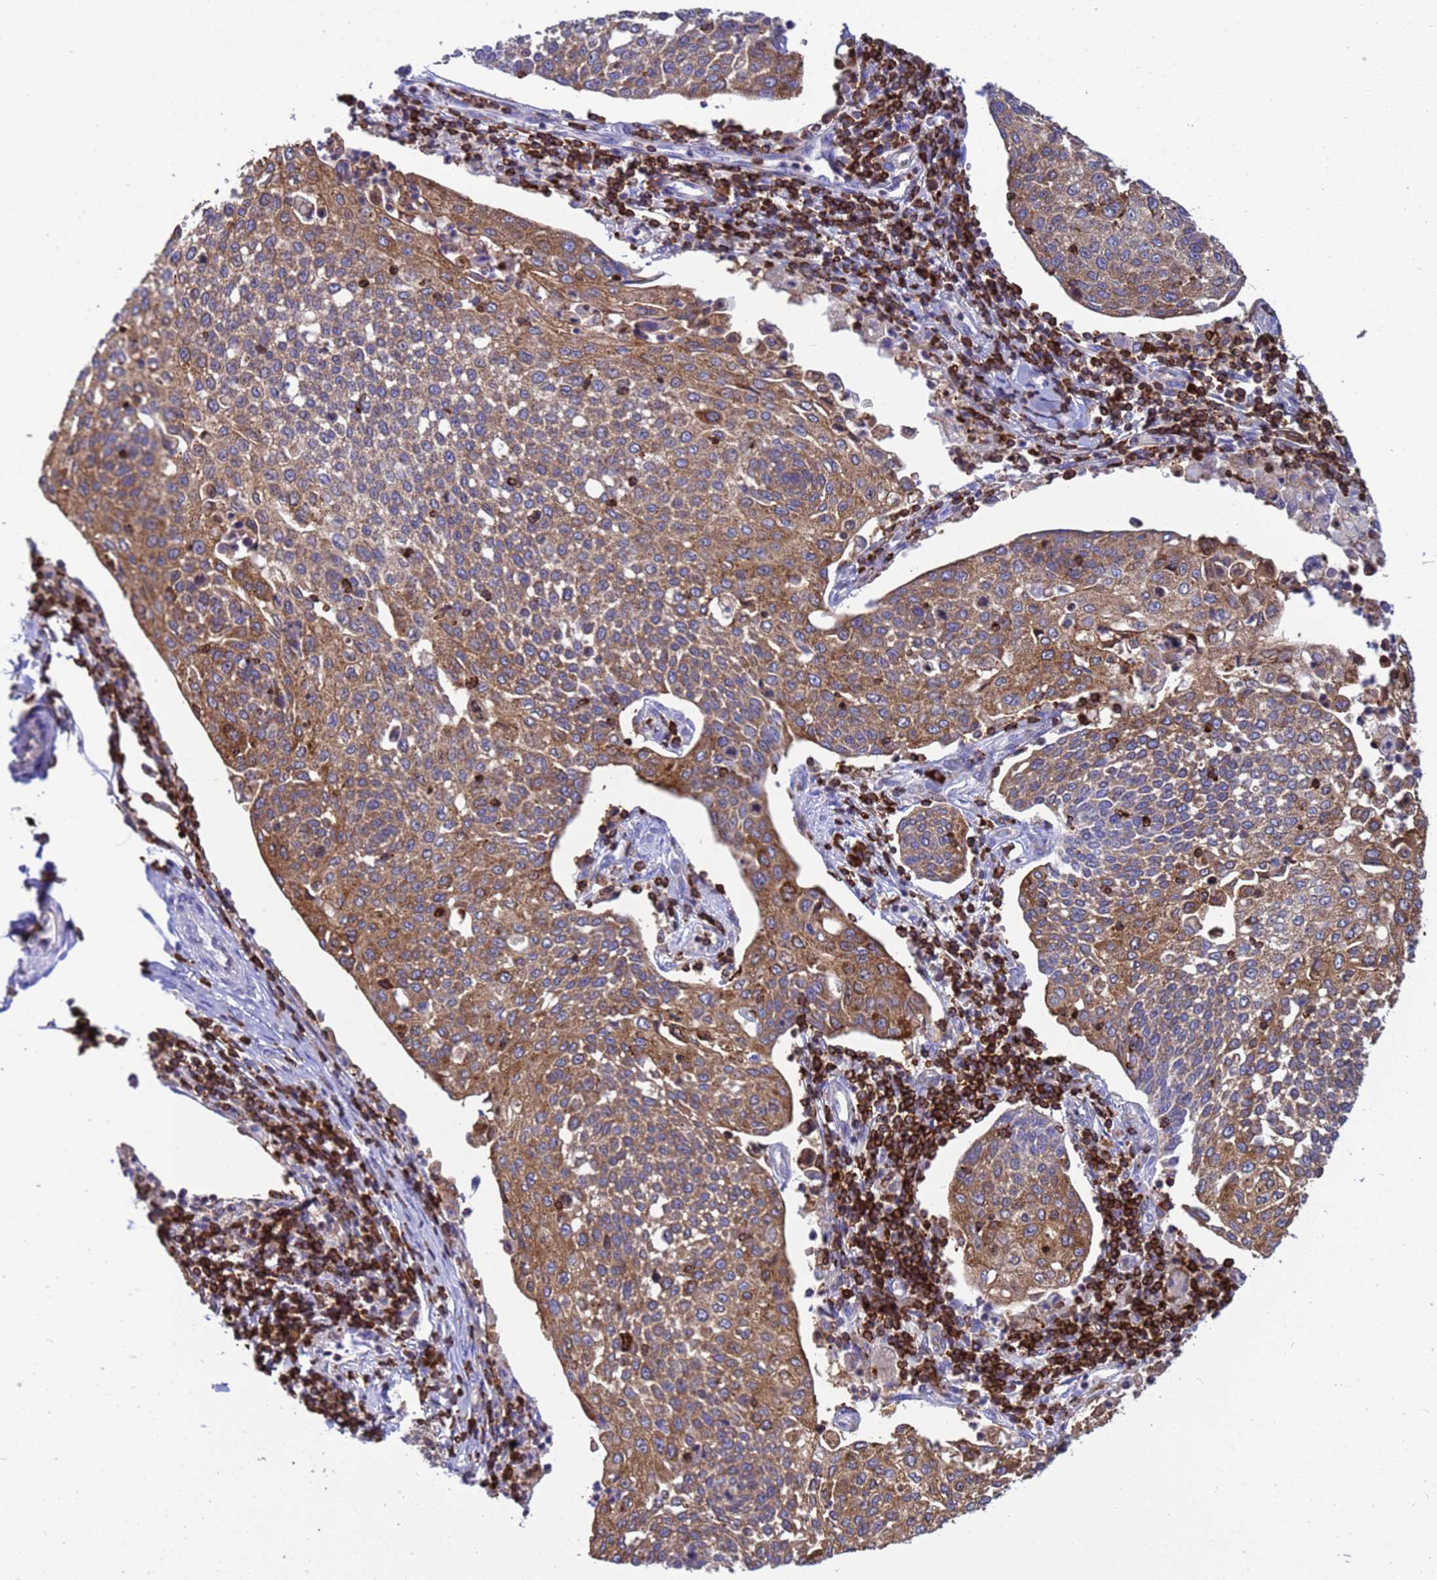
{"staining": {"intensity": "moderate", "quantity": ">75%", "location": "cytoplasmic/membranous"}, "tissue": "cervical cancer", "cell_type": "Tumor cells", "image_type": "cancer", "snomed": [{"axis": "morphology", "description": "Squamous cell carcinoma, NOS"}, {"axis": "topography", "description": "Cervix"}], "caption": "Moderate cytoplasmic/membranous staining is identified in about >75% of tumor cells in cervical cancer. Nuclei are stained in blue.", "gene": "EZR", "patient": {"sex": "female", "age": 34}}